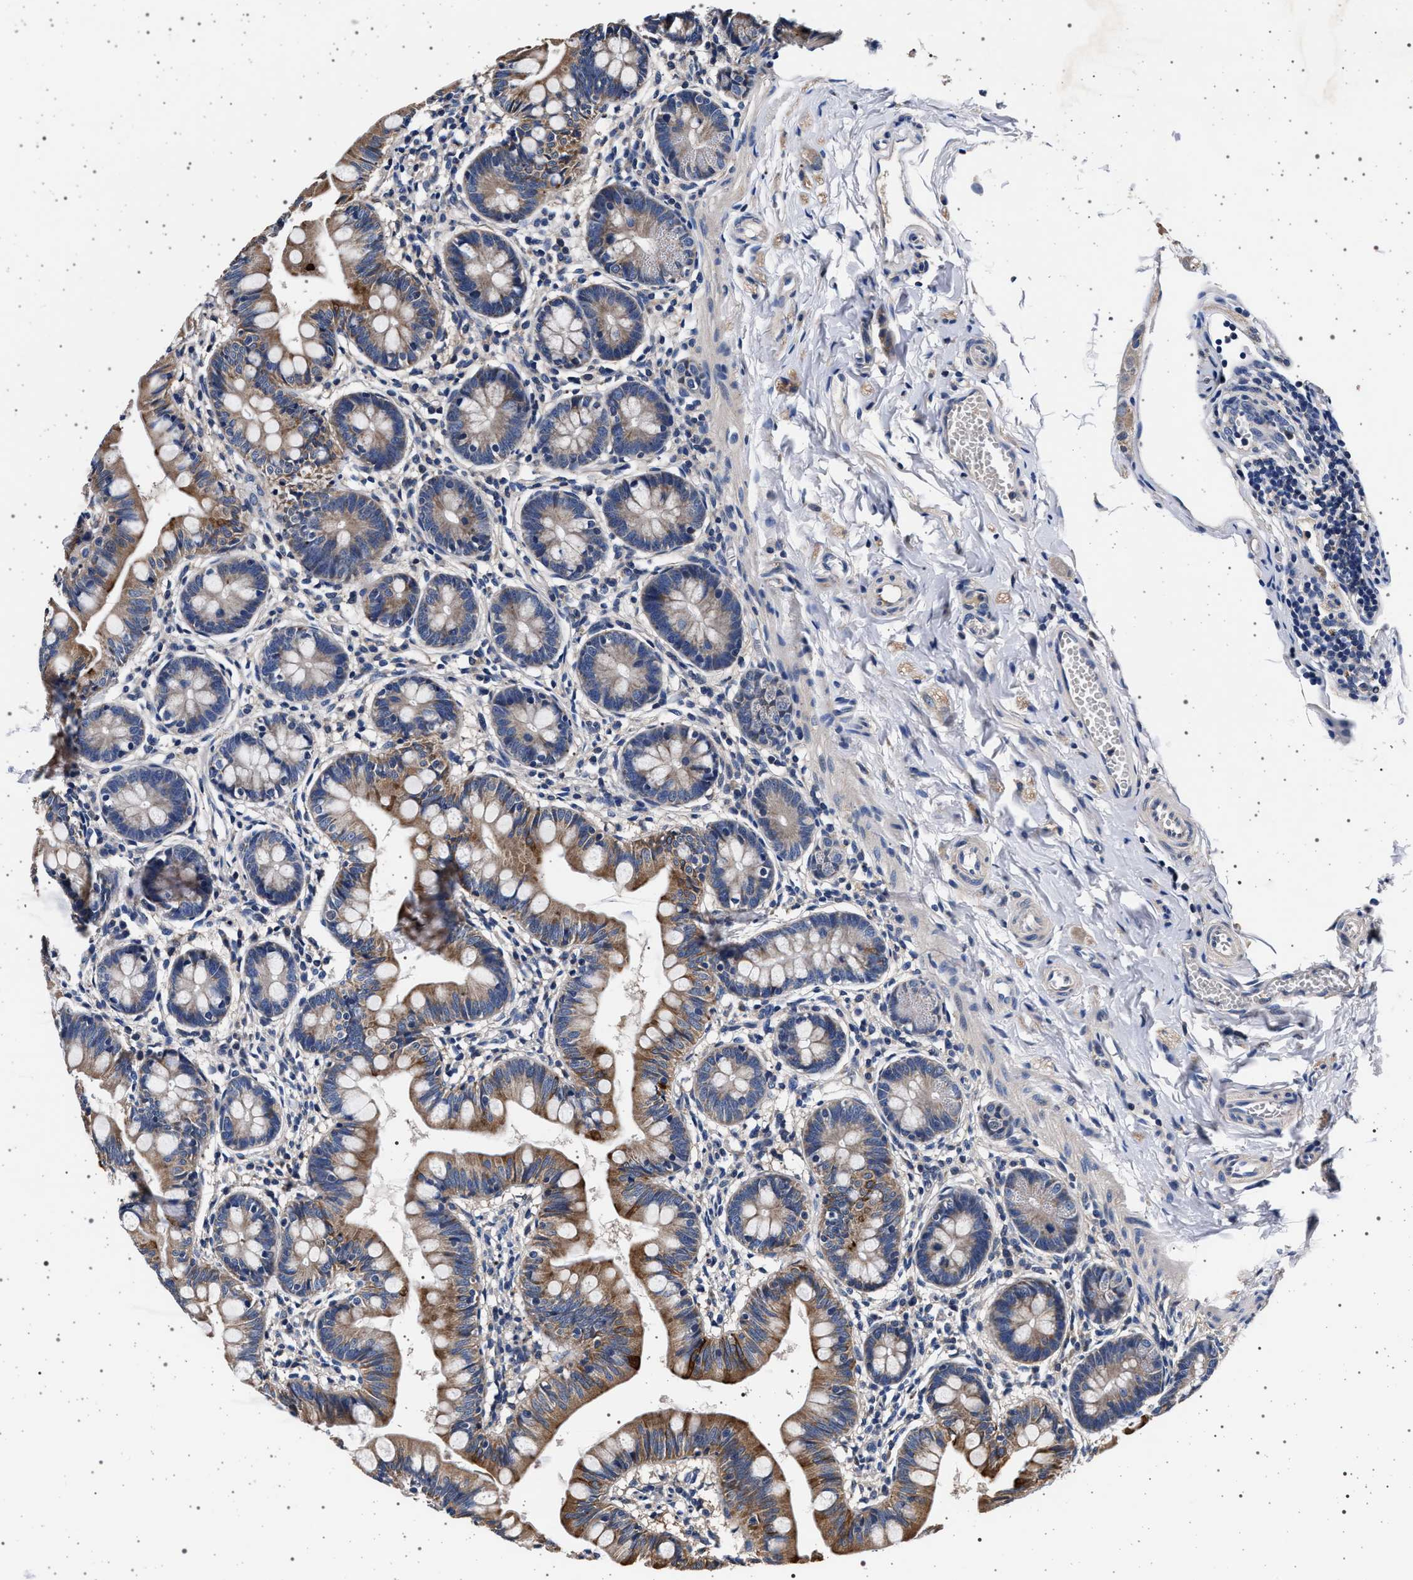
{"staining": {"intensity": "moderate", "quantity": ">75%", "location": "cytoplasmic/membranous"}, "tissue": "small intestine", "cell_type": "Glandular cells", "image_type": "normal", "snomed": [{"axis": "morphology", "description": "Normal tissue, NOS"}, {"axis": "topography", "description": "Small intestine"}], "caption": "Immunohistochemistry (IHC) histopathology image of unremarkable small intestine: human small intestine stained using IHC reveals medium levels of moderate protein expression localized specifically in the cytoplasmic/membranous of glandular cells, appearing as a cytoplasmic/membranous brown color.", "gene": "MAP3K2", "patient": {"sex": "male", "age": 7}}